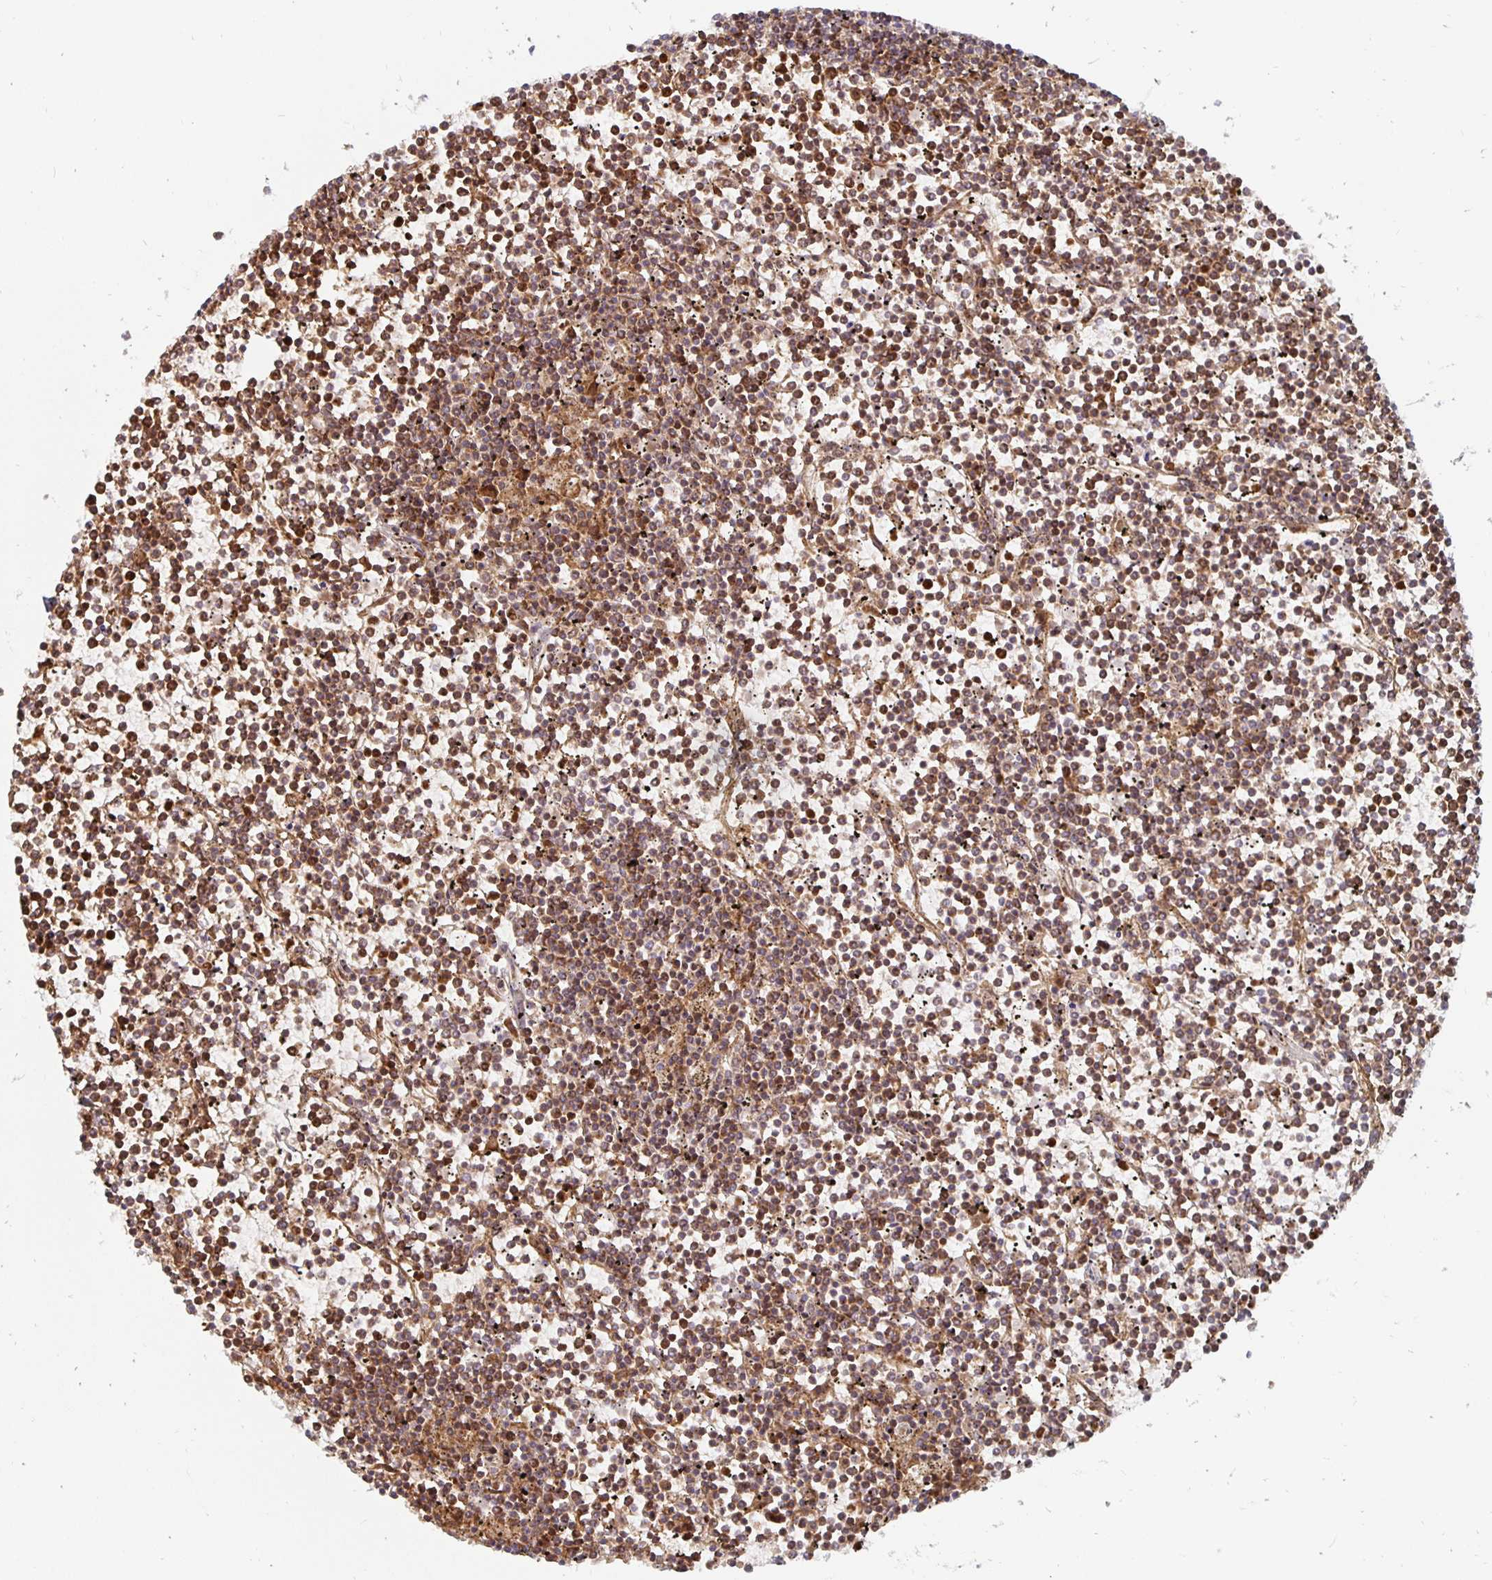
{"staining": {"intensity": "strong", "quantity": ">75%", "location": "cytoplasmic/membranous"}, "tissue": "lymphoma", "cell_type": "Tumor cells", "image_type": "cancer", "snomed": [{"axis": "morphology", "description": "Malignant lymphoma, non-Hodgkin's type, Low grade"}, {"axis": "topography", "description": "Spleen"}], "caption": "An image showing strong cytoplasmic/membranous staining in about >75% of tumor cells in low-grade malignant lymphoma, non-Hodgkin's type, as visualized by brown immunohistochemical staining.", "gene": "MRPL28", "patient": {"sex": "female", "age": 19}}